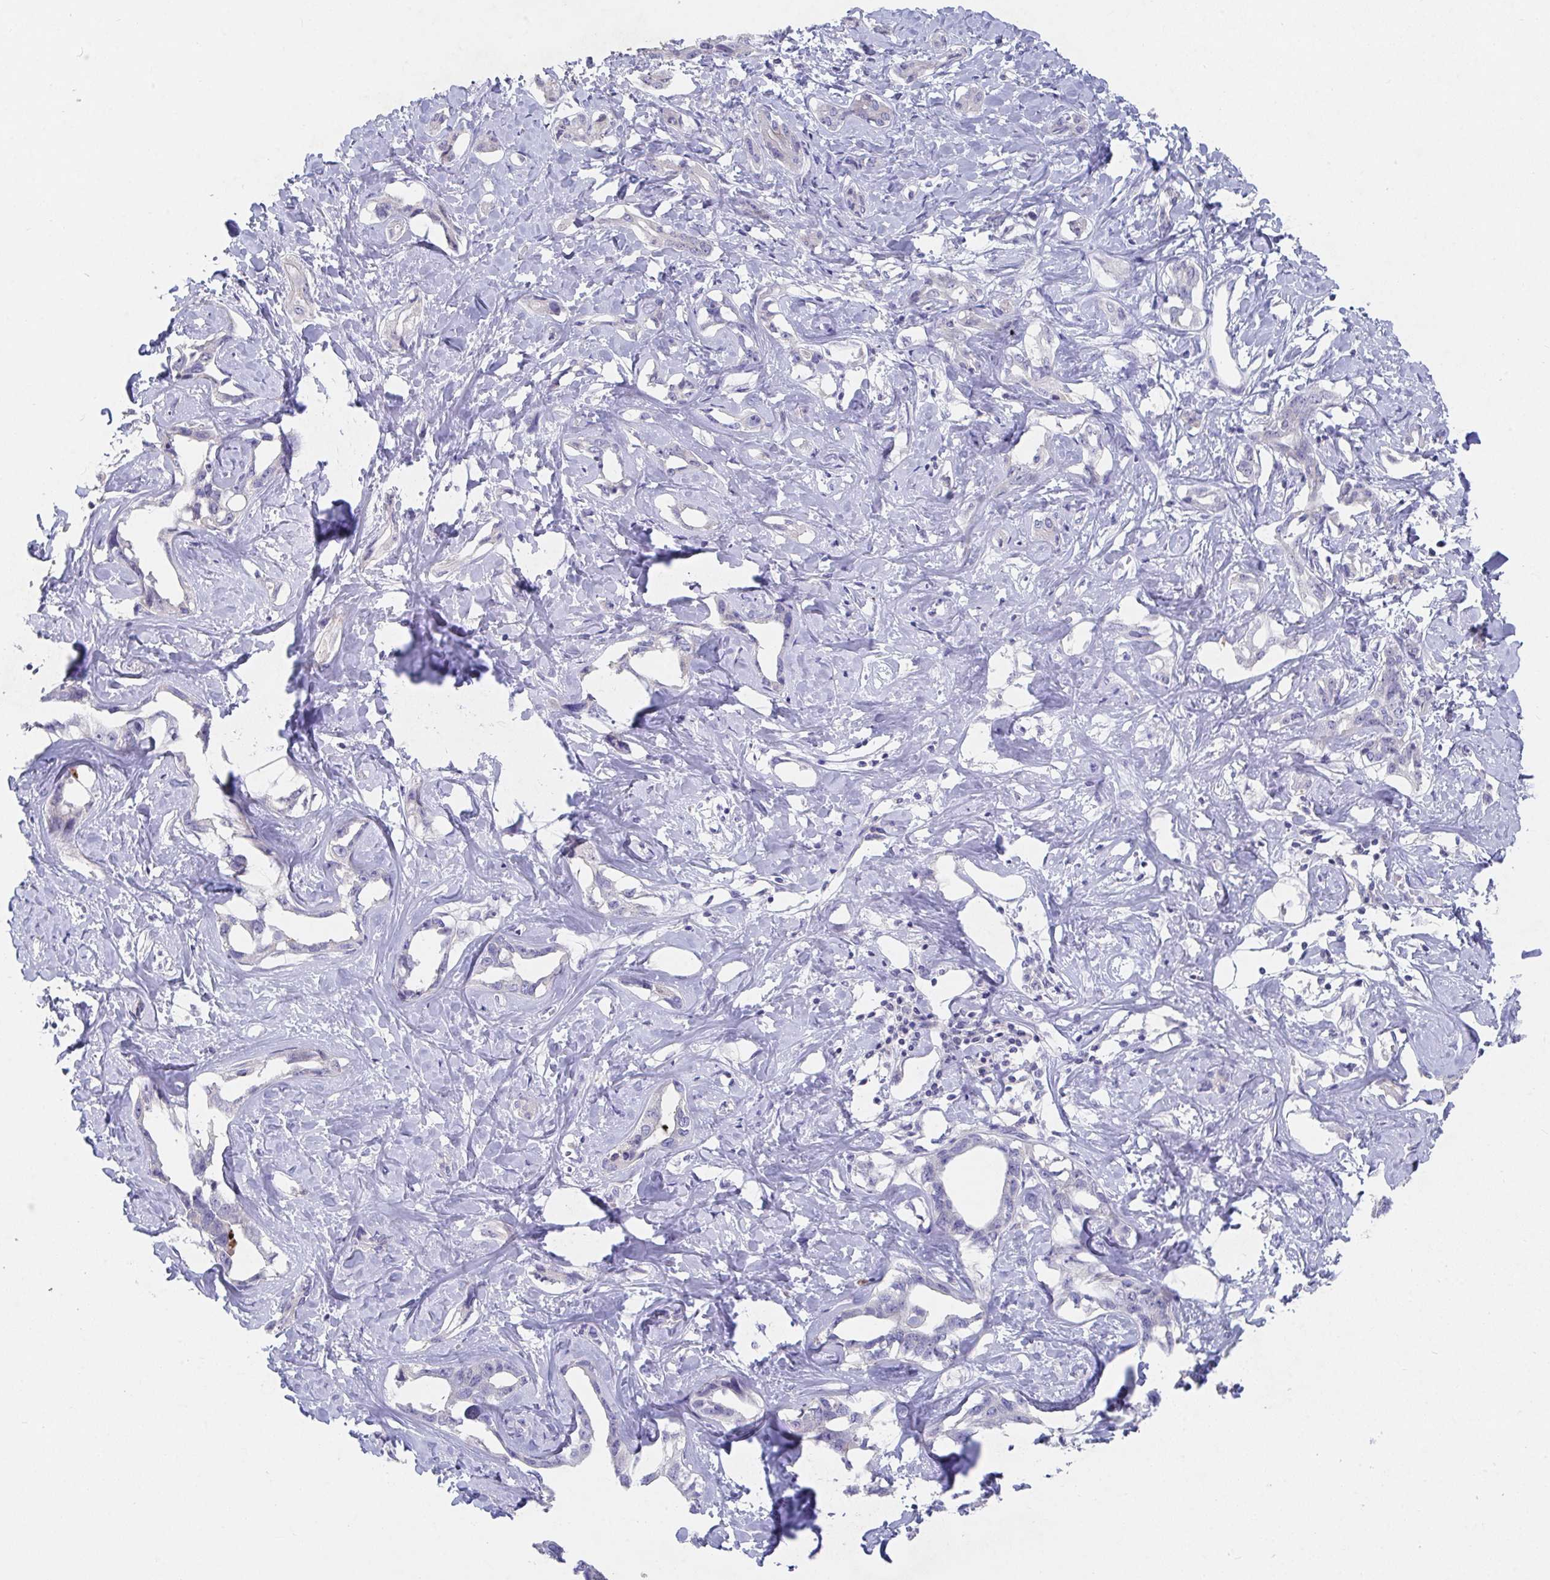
{"staining": {"intensity": "negative", "quantity": "none", "location": "none"}, "tissue": "liver cancer", "cell_type": "Tumor cells", "image_type": "cancer", "snomed": [{"axis": "morphology", "description": "Cholangiocarcinoma"}, {"axis": "topography", "description": "Liver"}], "caption": "This is an IHC histopathology image of human cholangiocarcinoma (liver). There is no positivity in tumor cells.", "gene": "ZNF561", "patient": {"sex": "male", "age": 59}}